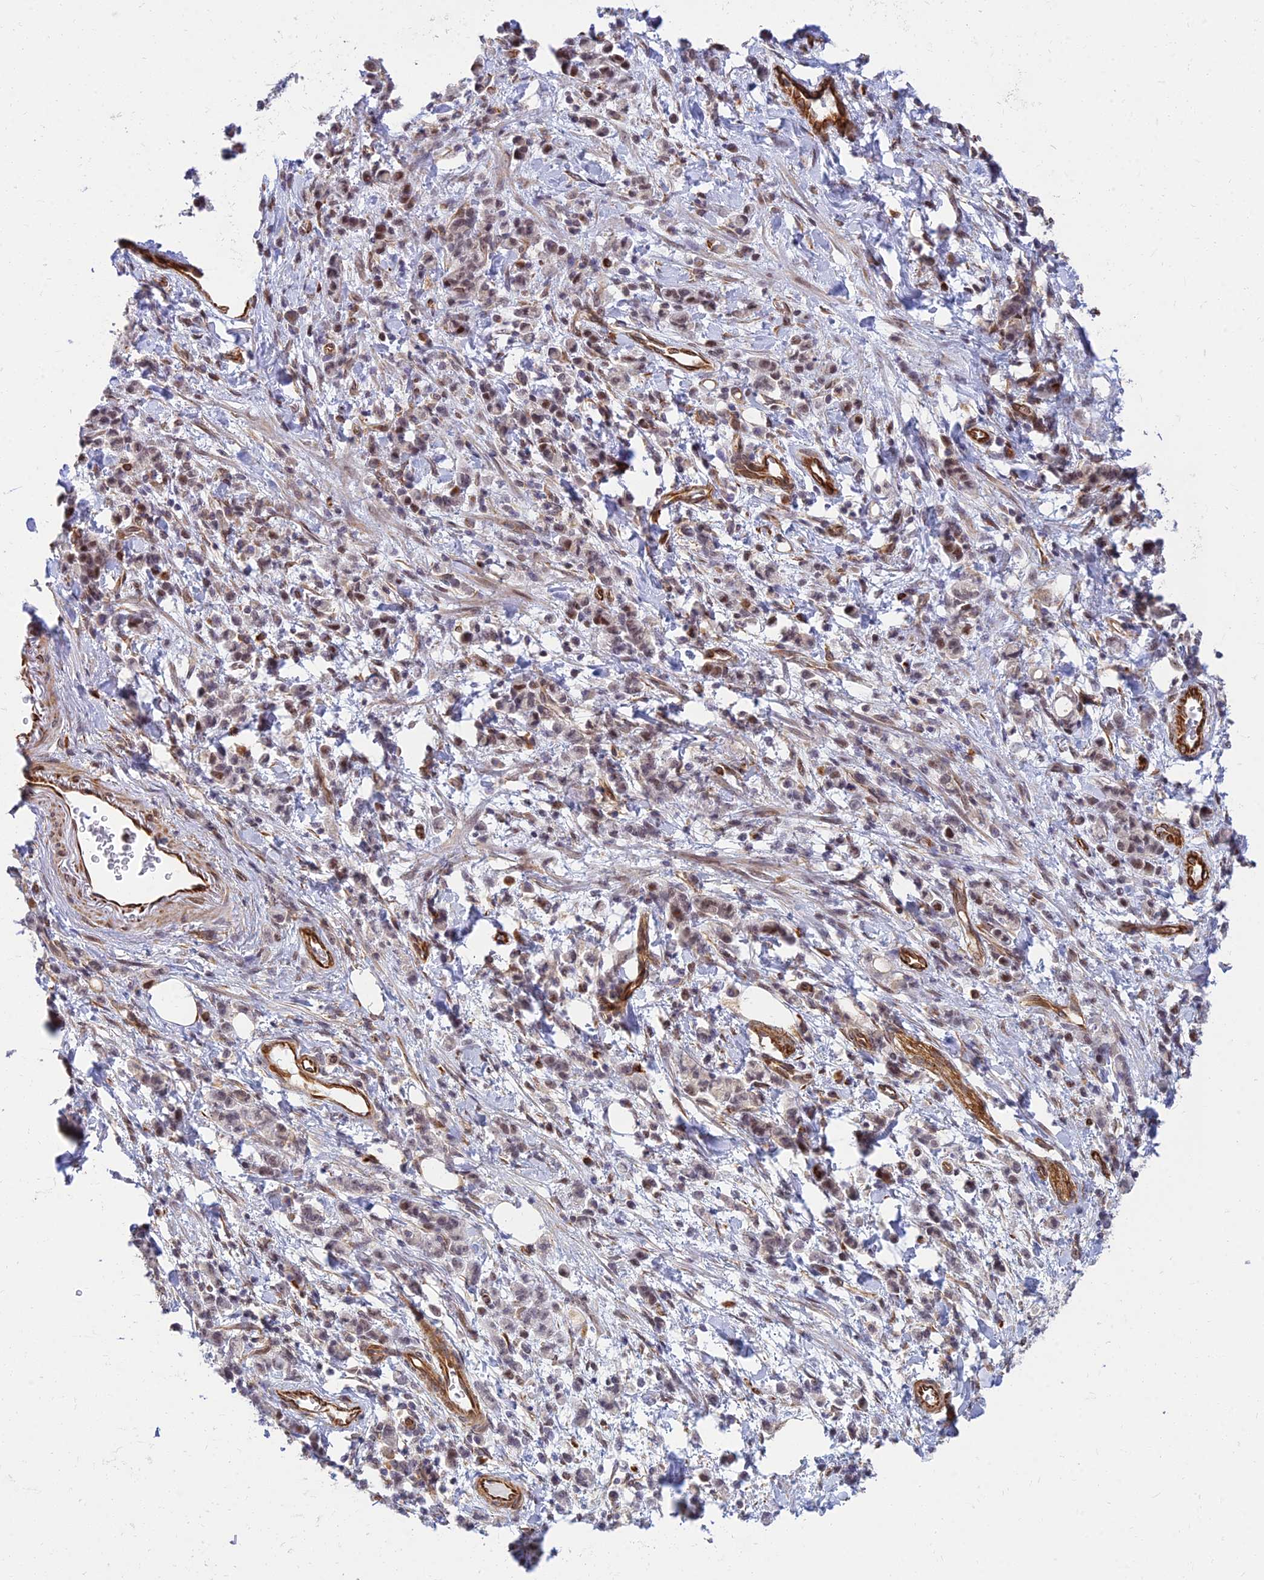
{"staining": {"intensity": "moderate", "quantity": ">75%", "location": "cytoplasmic/membranous,nuclear"}, "tissue": "stomach cancer", "cell_type": "Tumor cells", "image_type": "cancer", "snomed": [{"axis": "morphology", "description": "Adenocarcinoma, NOS"}, {"axis": "topography", "description": "Stomach"}], "caption": "The immunohistochemical stain labels moderate cytoplasmic/membranous and nuclear positivity in tumor cells of stomach adenocarcinoma tissue.", "gene": "SAPCD2", "patient": {"sex": "male", "age": 76}}